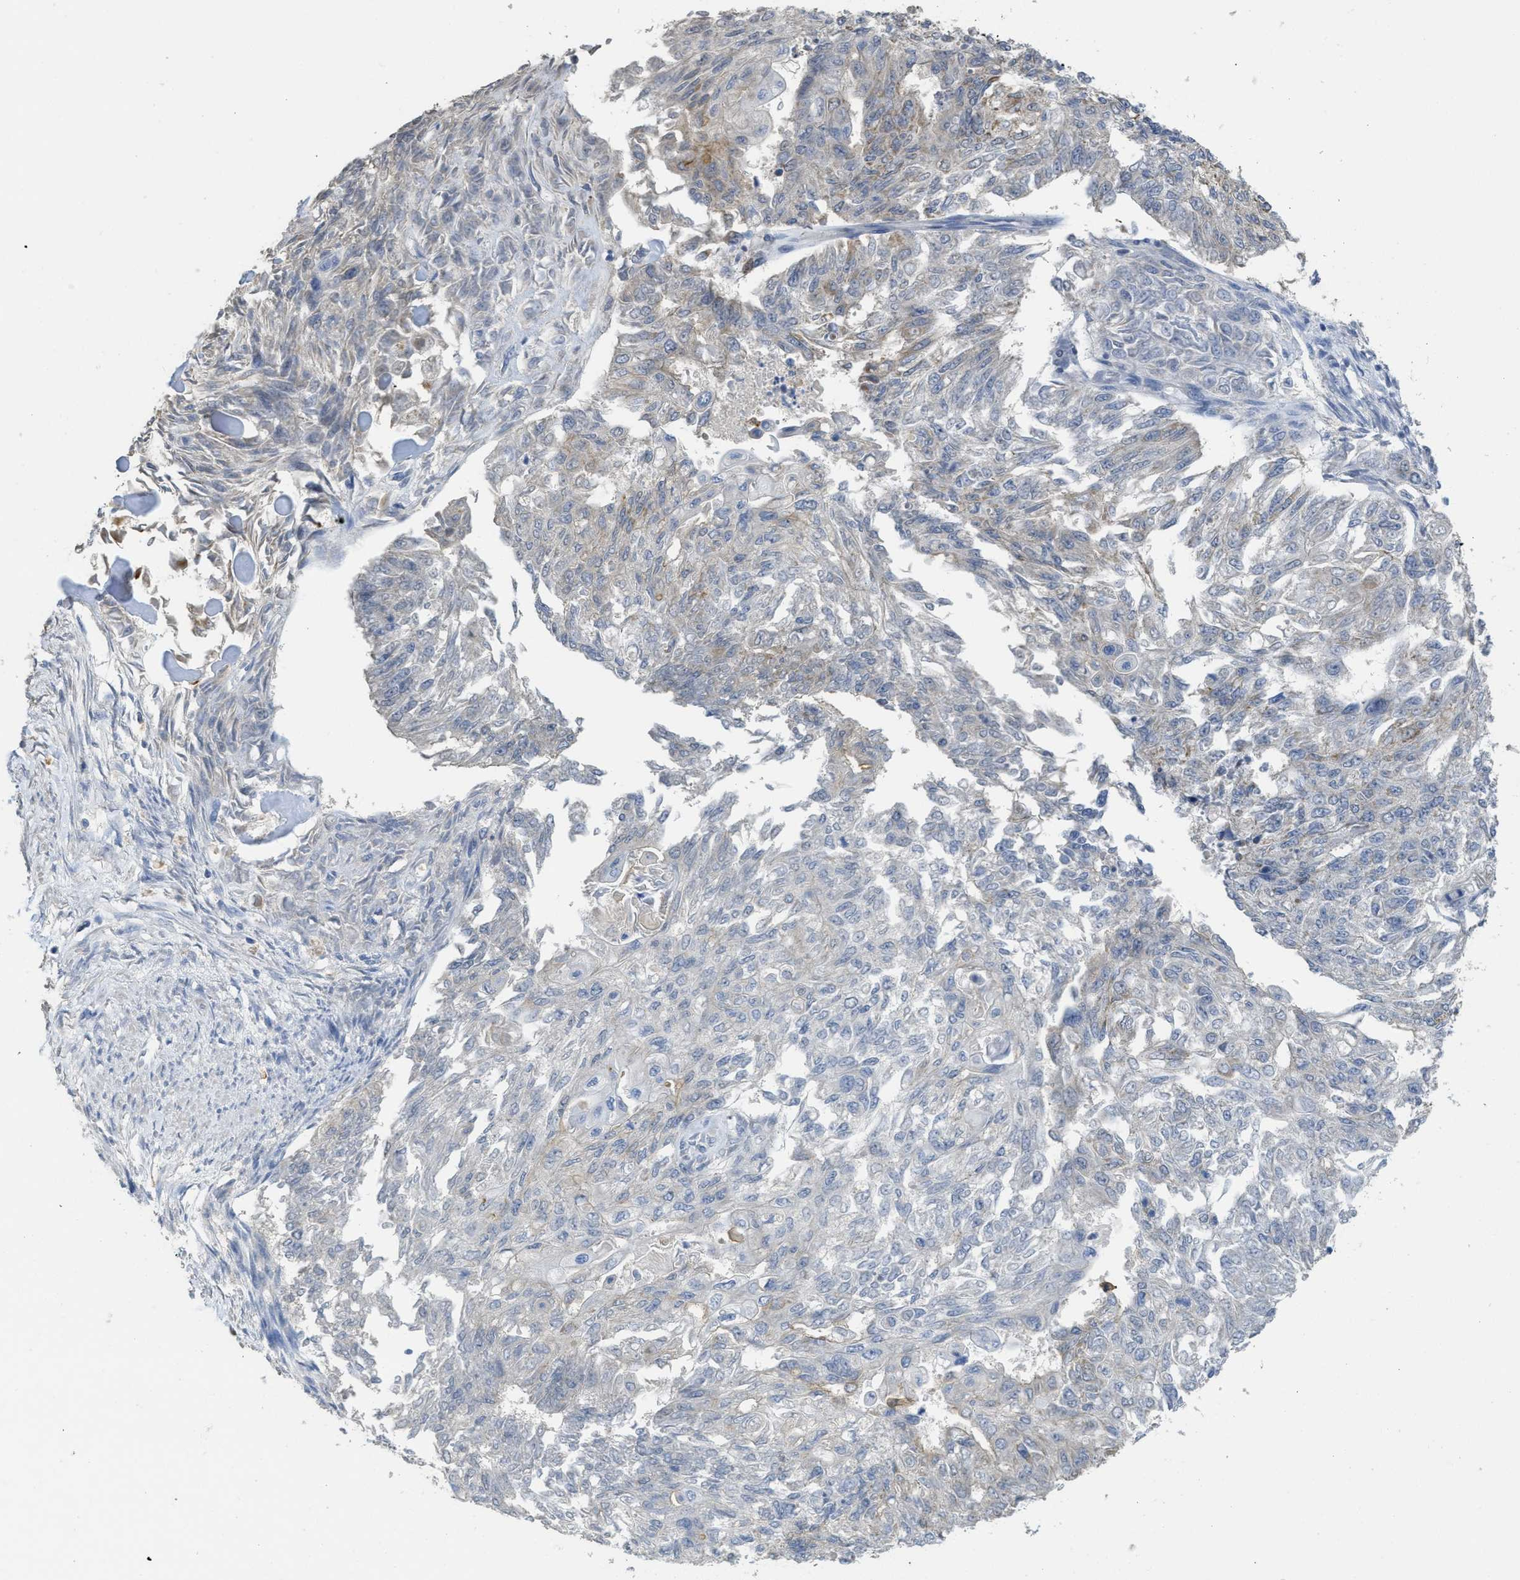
{"staining": {"intensity": "negative", "quantity": "none", "location": "none"}, "tissue": "endometrial cancer", "cell_type": "Tumor cells", "image_type": "cancer", "snomed": [{"axis": "morphology", "description": "Adenocarcinoma, NOS"}, {"axis": "topography", "description": "Endometrium"}], "caption": "Endometrial cancer (adenocarcinoma) was stained to show a protein in brown. There is no significant expression in tumor cells.", "gene": "SFXN2", "patient": {"sex": "female", "age": 32}}